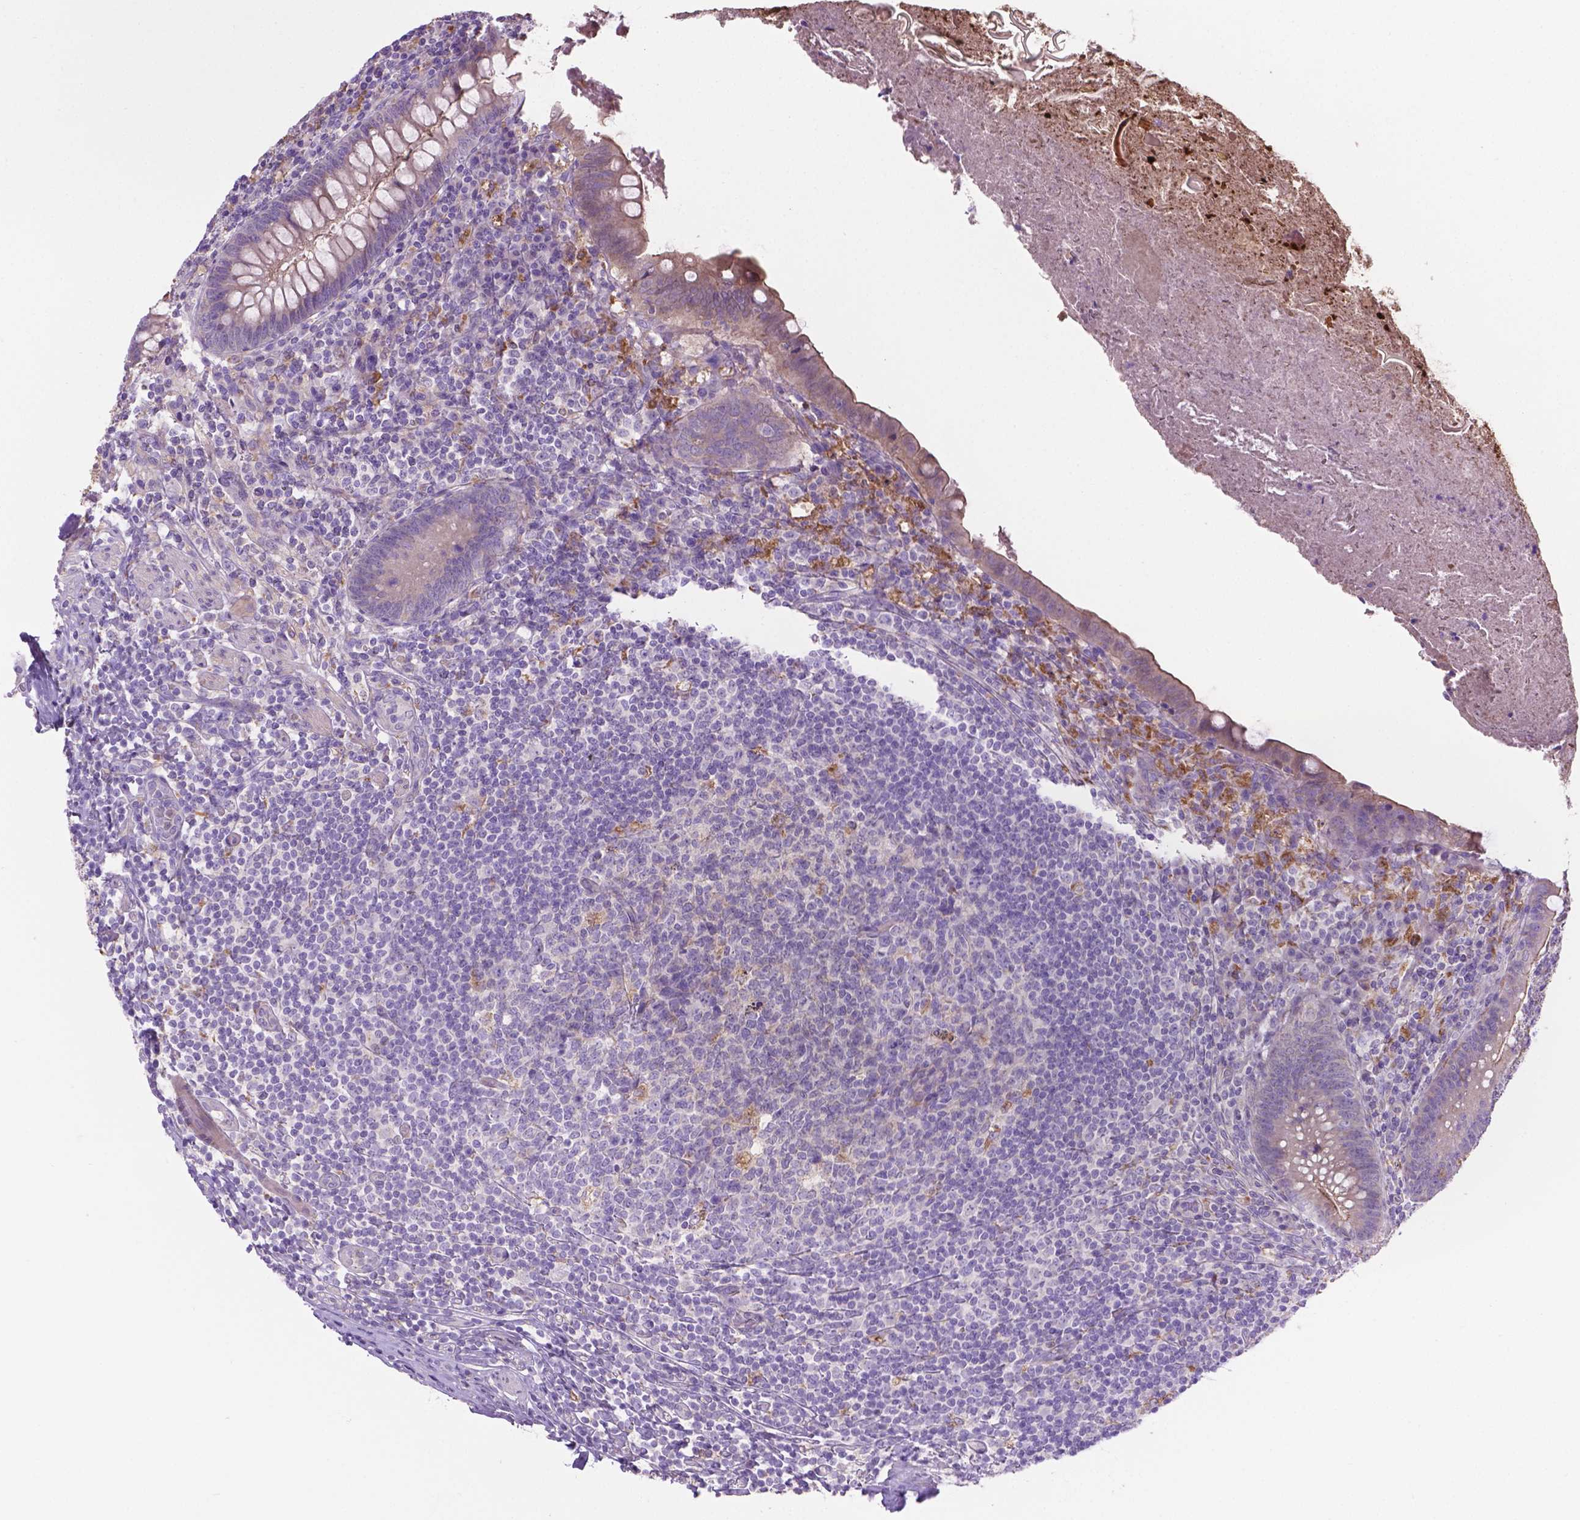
{"staining": {"intensity": "negative", "quantity": "none", "location": "none"}, "tissue": "appendix", "cell_type": "Glandular cells", "image_type": "normal", "snomed": [{"axis": "morphology", "description": "Normal tissue, NOS"}, {"axis": "topography", "description": "Appendix"}], "caption": "DAB immunohistochemical staining of benign human appendix reveals no significant staining in glandular cells.", "gene": "CDH7", "patient": {"sex": "male", "age": 47}}